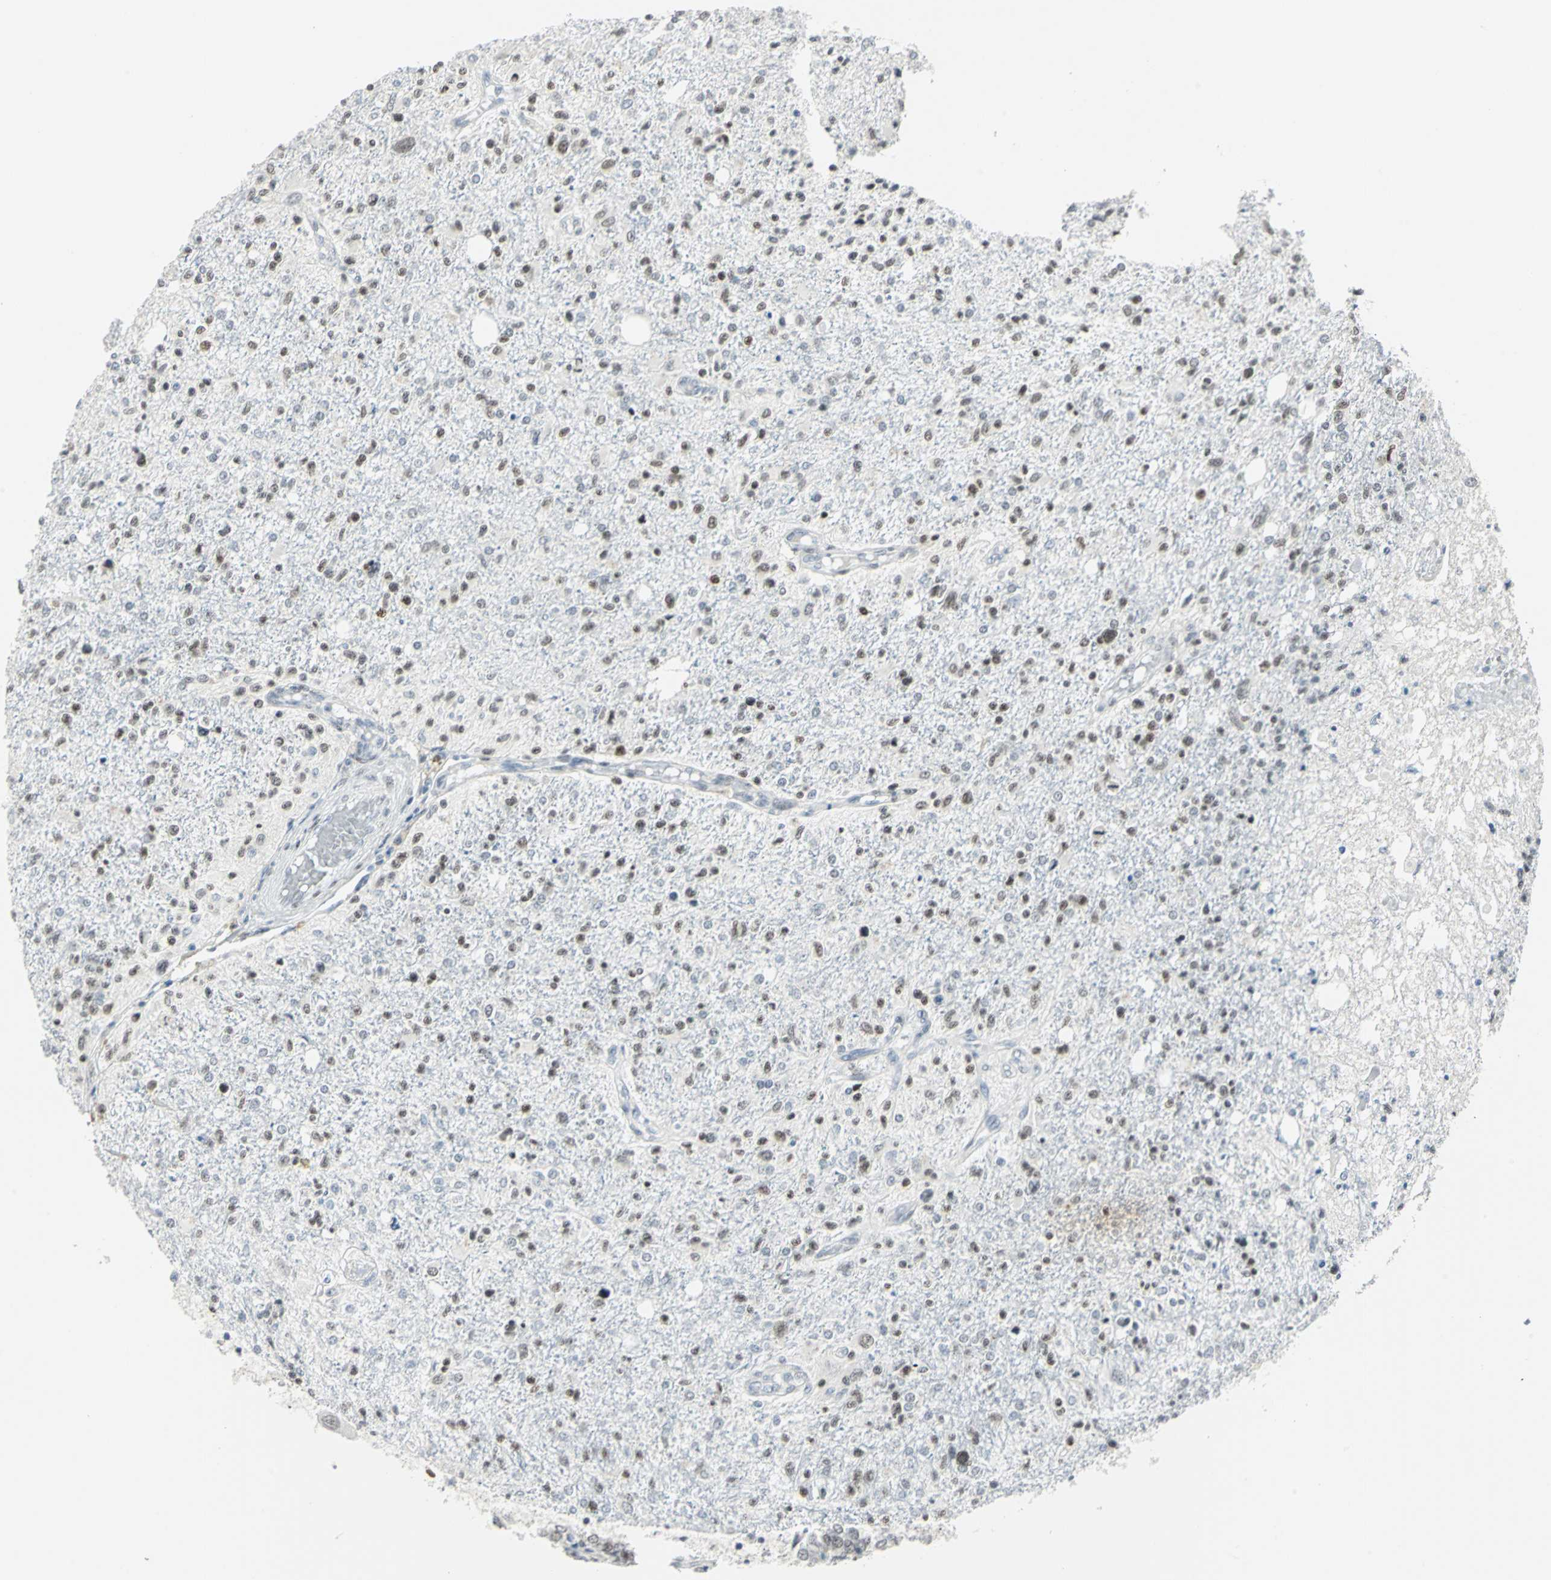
{"staining": {"intensity": "moderate", "quantity": "25%-75%", "location": "nuclear"}, "tissue": "glioma", "cell_type": "Tumor cells", "image_type": "cancer", "snomed": [{"axis": "morphology", "description": "Glioma, malignant, High grade"}, {"axis": "topography", "description": "Cerebral cortex"}], "caption": "Protein expression analysis of human high-grade glioma (malignant) reveals moderate nuclear staining in about 25%-75% of tumor cells.", "gene": "MEIS2", "patient": {"sex": "male", "age": 76}}